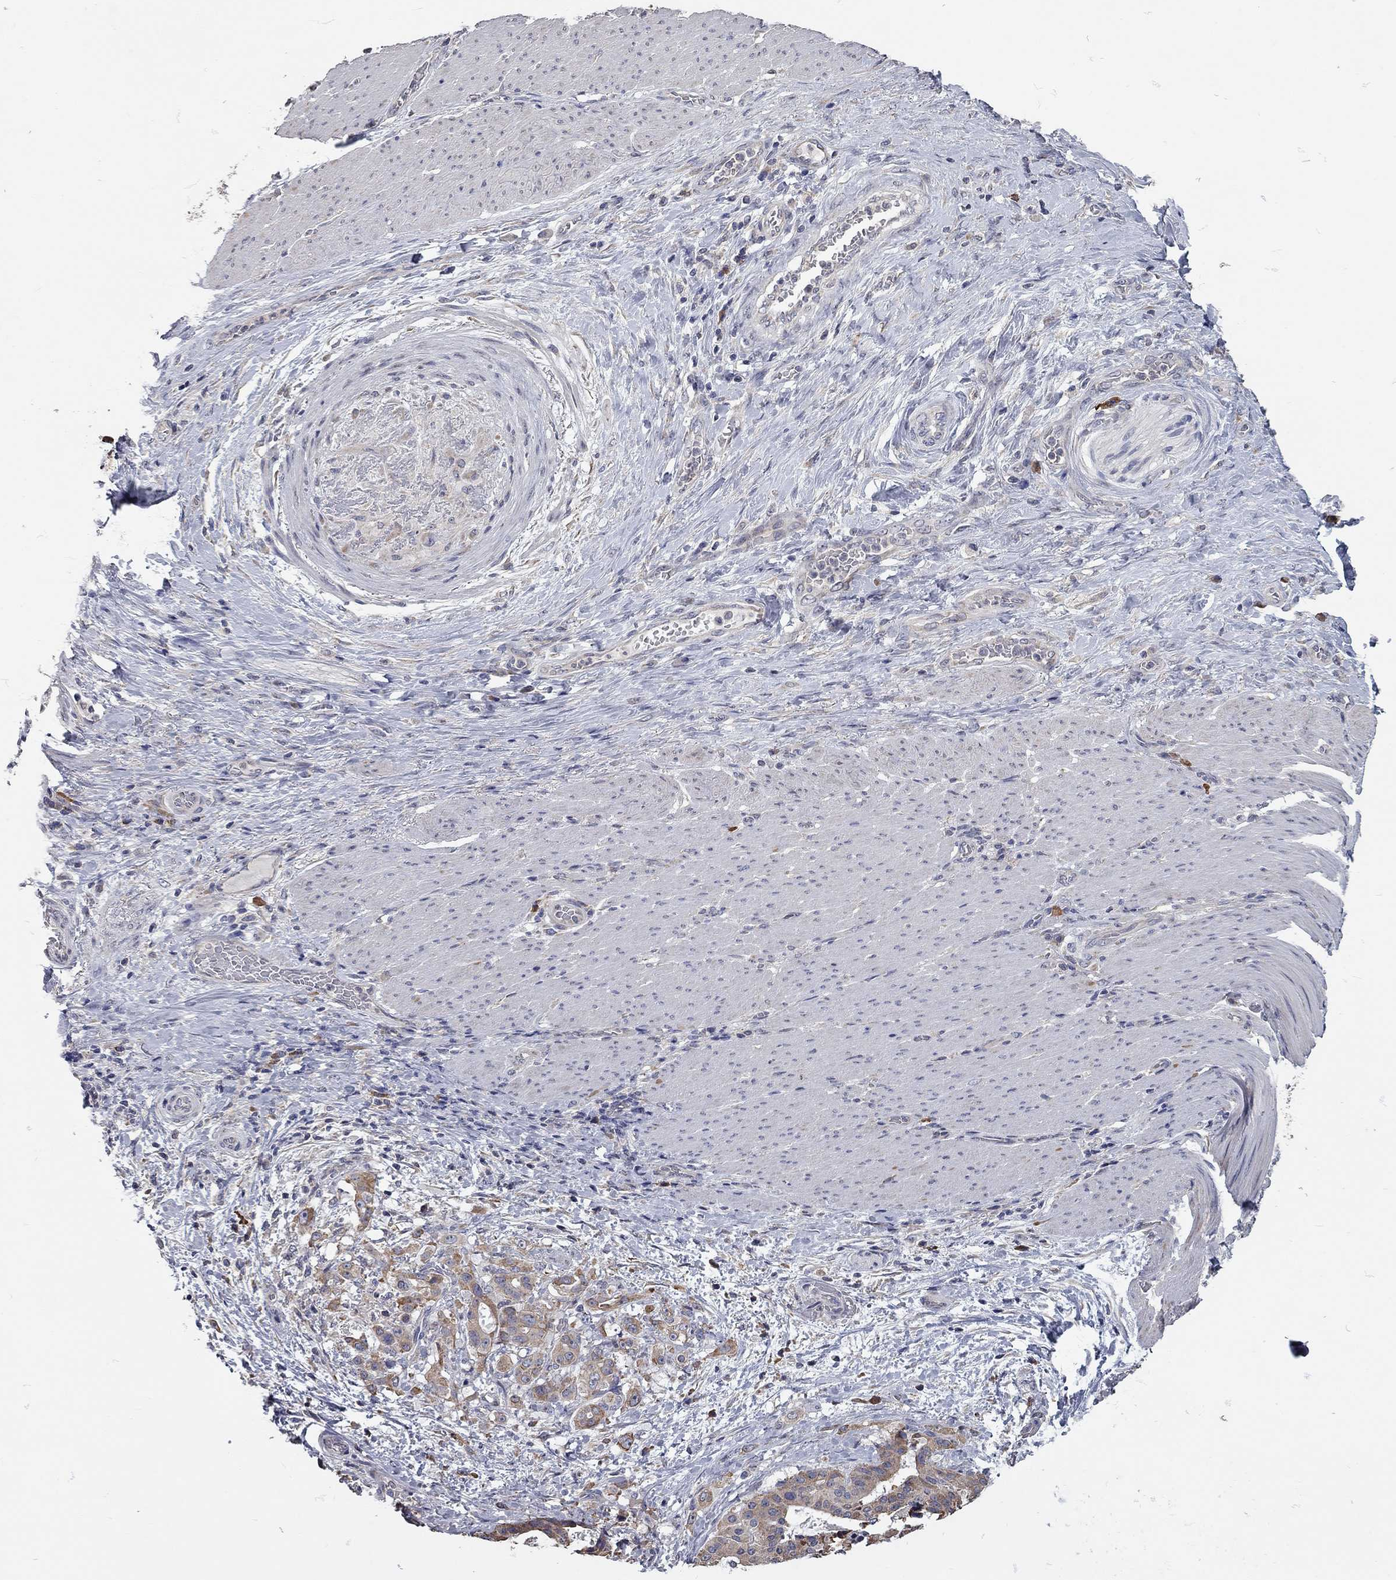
{"staining": {"intensity": "moderate", "quantity": "25%-75%", "location": "cytoplasmic/membranous"}, "tissue": "stomach cancer", "cell_type": "Tumor cells", "image_type": "cancer", "snomed": [{"axis": "morphology", "description": "Adenocarcinoma, NOS"}, {"axis": "topography", "description": "Stomach"}], "caption": "Immunohistochemistry (IHC) micrograph of neoplastic tissue: adenocarcinoma (stomach) stained using IHC exhibits medium levels of moderate protein expression localized specifically in the cytoplasmic/membranous of tumor cells, appearing as a cytoplasmic/membranous brown color.", "gene": "XAGE2", "patient": {"sex": "male", "age": 48}}